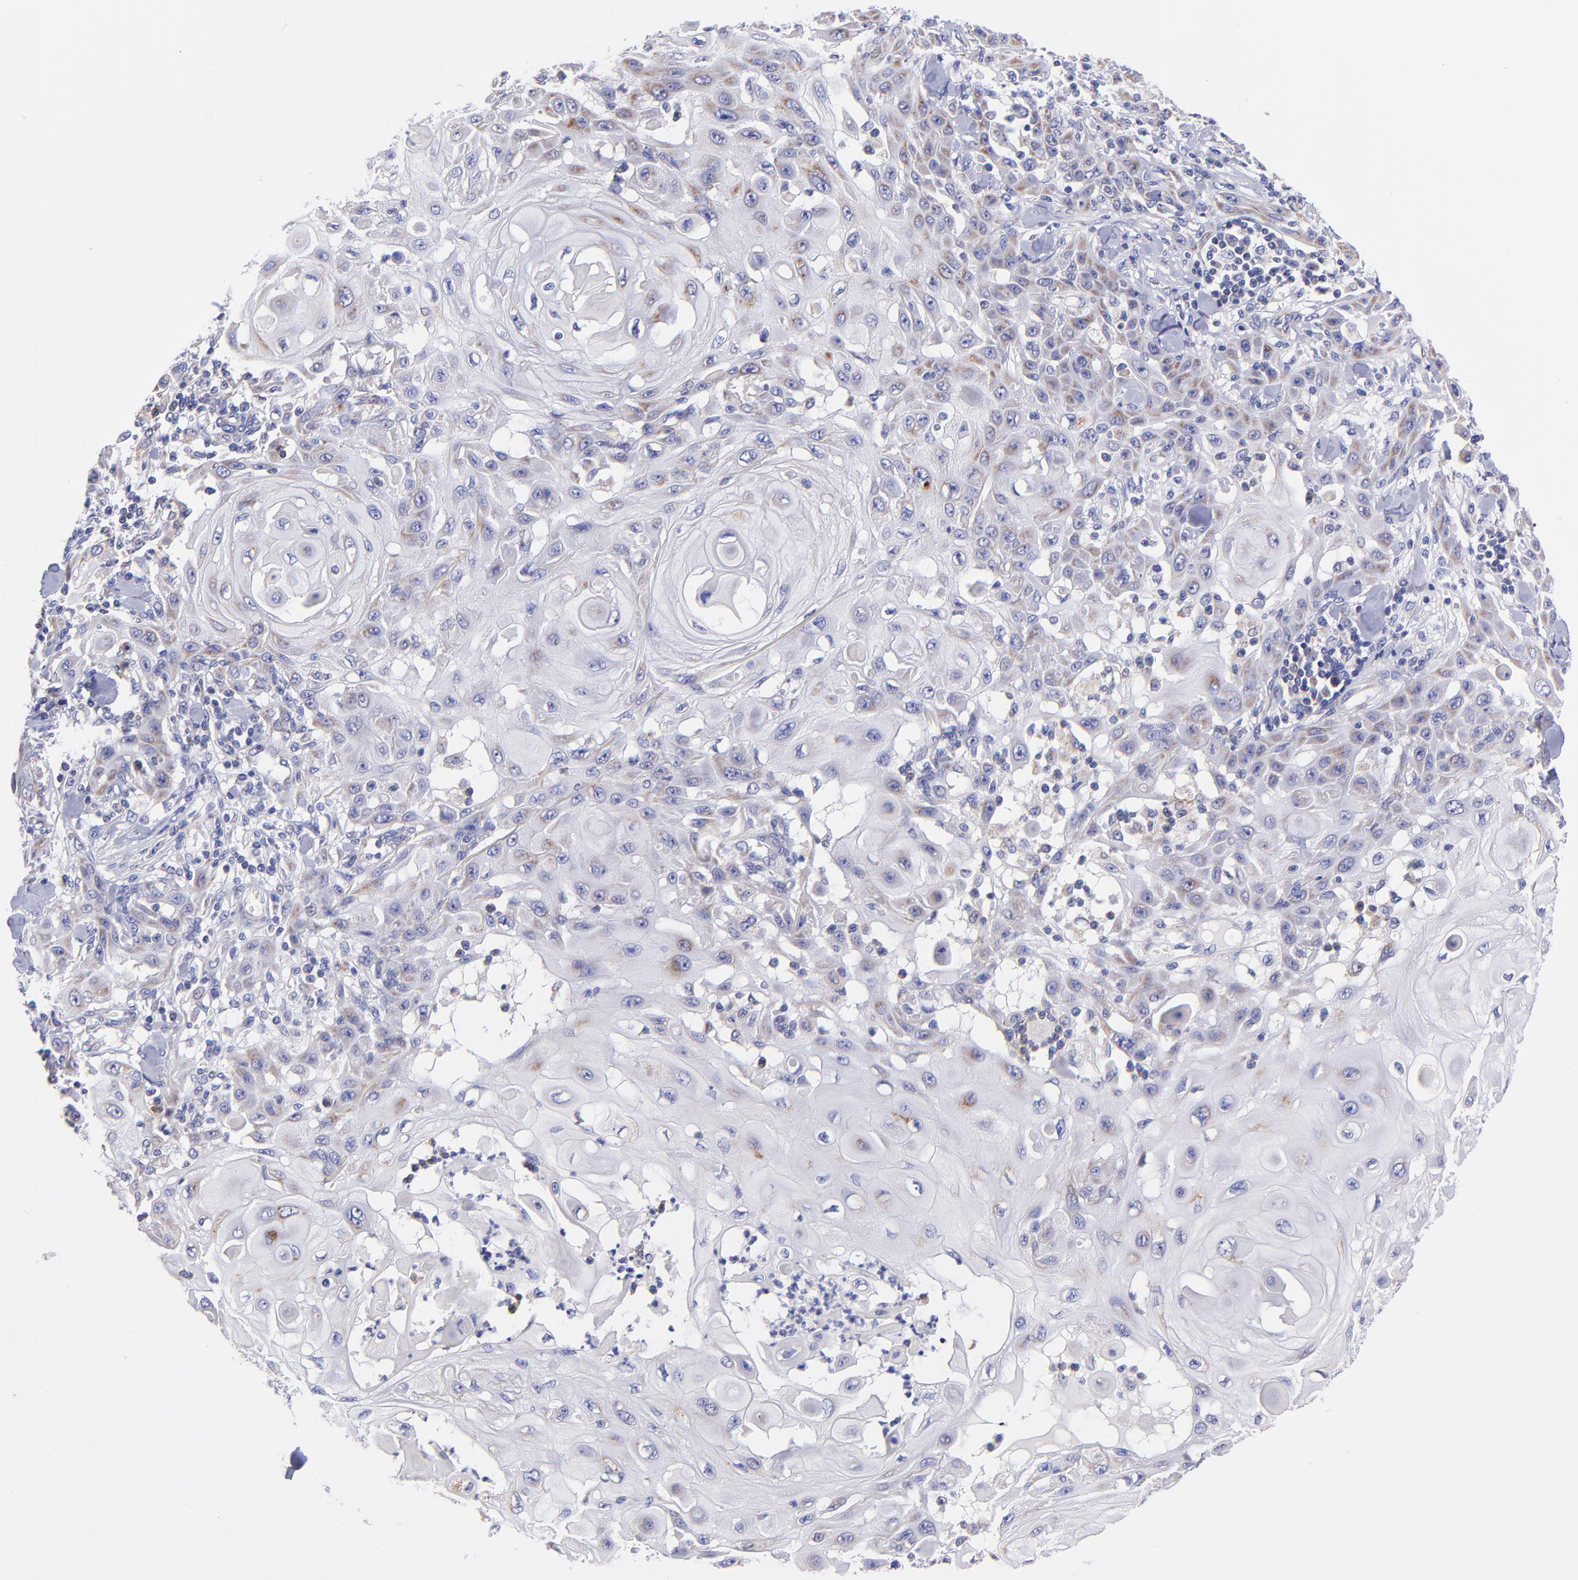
{"staining": {"intensity": "weak", "quantity": "25%-75%", "location": "cytoplasmic/membranous"}, "tissue": "skin cancer", "cell_type": "Tumor cells", "image_type": "cancer", "snomed": [{"axis": "morphology", "description": "Squamous cell carcinoma, NOS"}, {"axis": "topography", "description": "Skin"}], "caption": "Immunohistochemical staining of skin squamous cell carcinoma exhibits low levels of weak cytoplasmic/membranous staining in about 25%-75% of tumor cells.", "gene": "NDUFB7", "patient": {"sex": "male", "age": 24}}